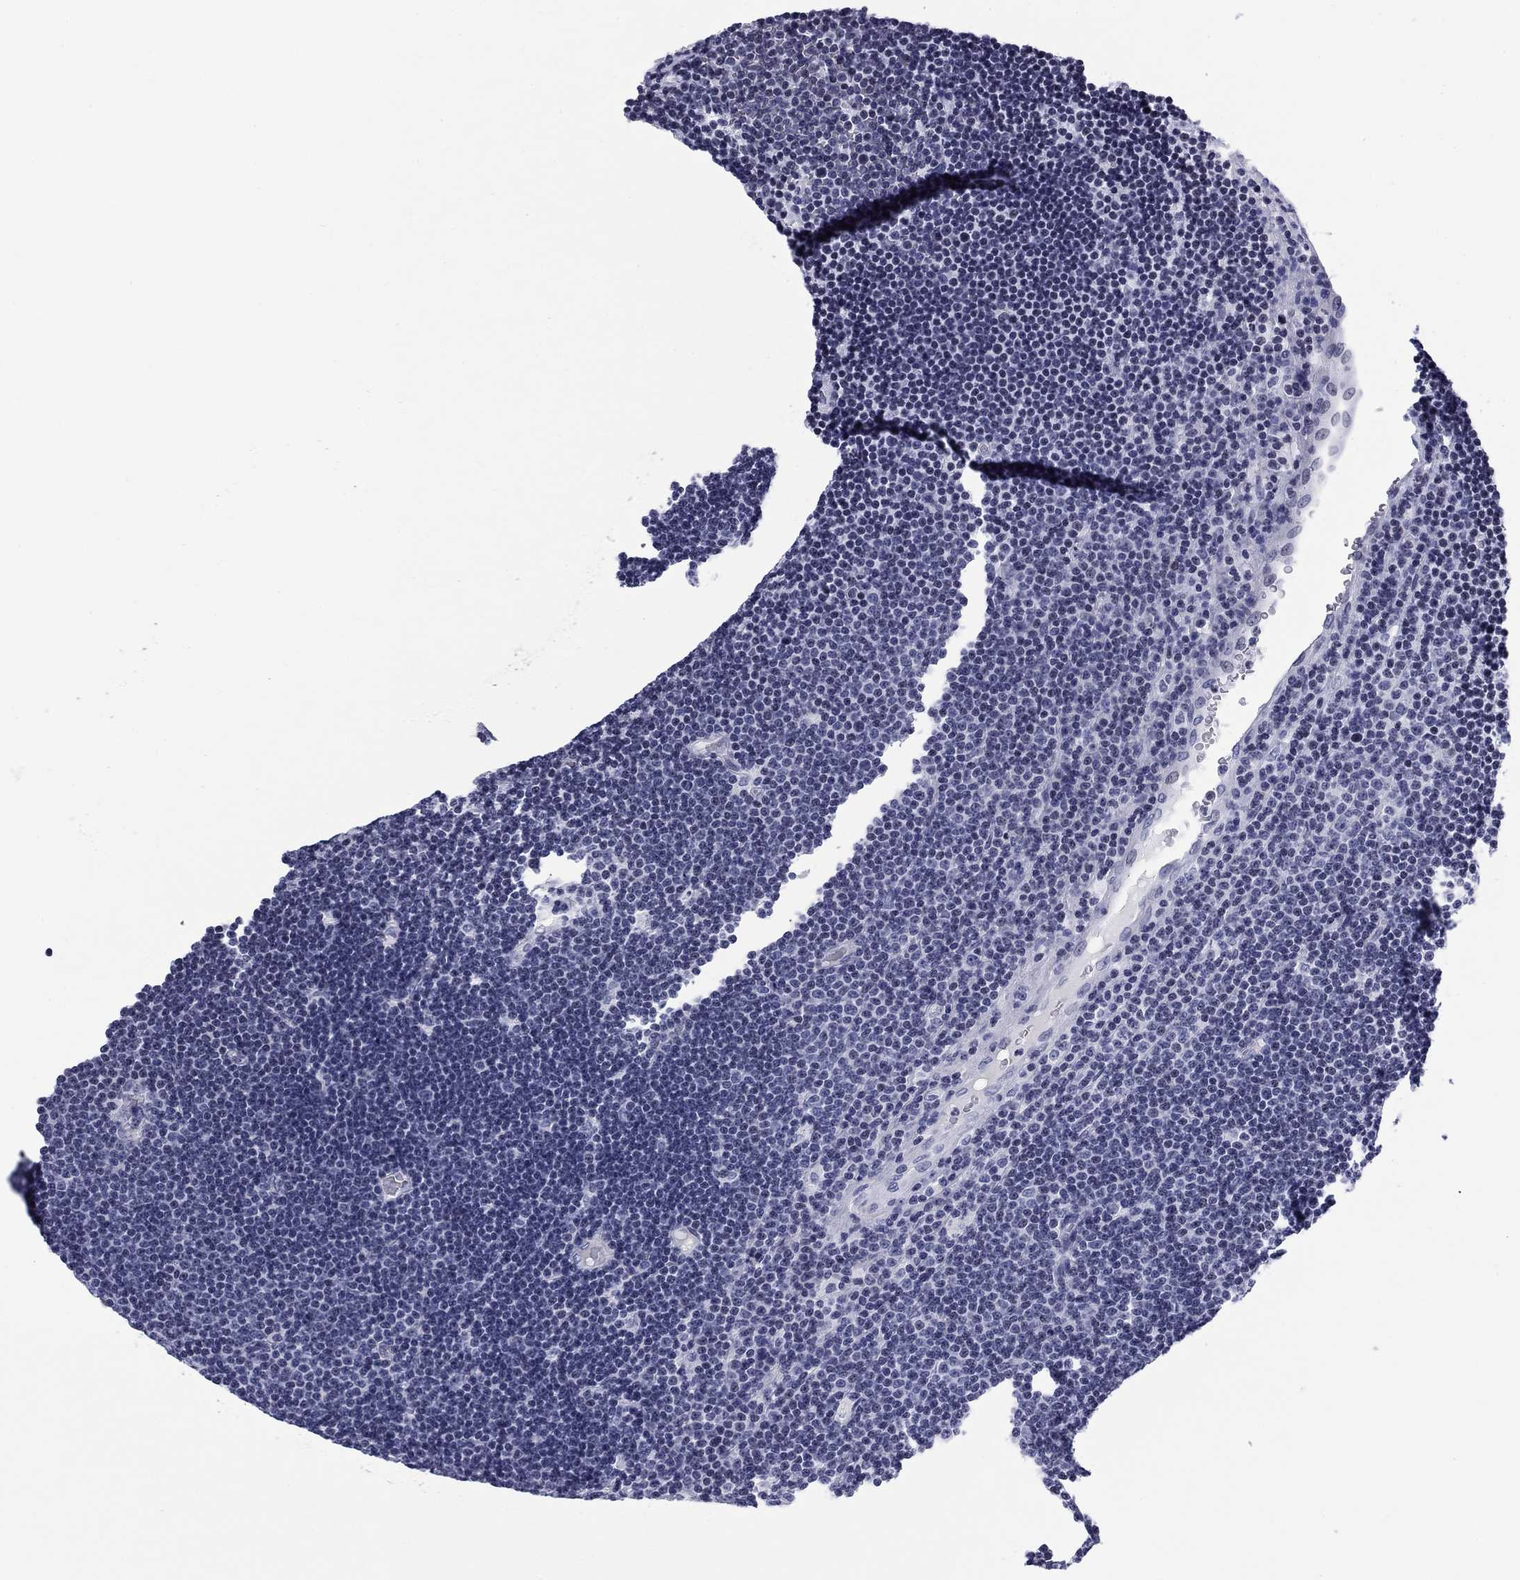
{"staining": {"intensity": "negative", "quantity": "none", "location": "none"}, "tissue": "lymphoma", "cell_type": "Tumor cells", "image_type": "cancer", "snomed": [{"axis": "morphology", "description": "Malignant lymphoma, non-Hodgkin's type, Low grade"}, {"axis": "topography", "description": "Brain"}], "caption": "Tumor cells show no significant positivity in lymphoma. (Brightfield microscopy of DAB immunohistochemistry at high magnification).", "gene": "CCDC144A", "patient": {"sex": "female", "age": 66}}